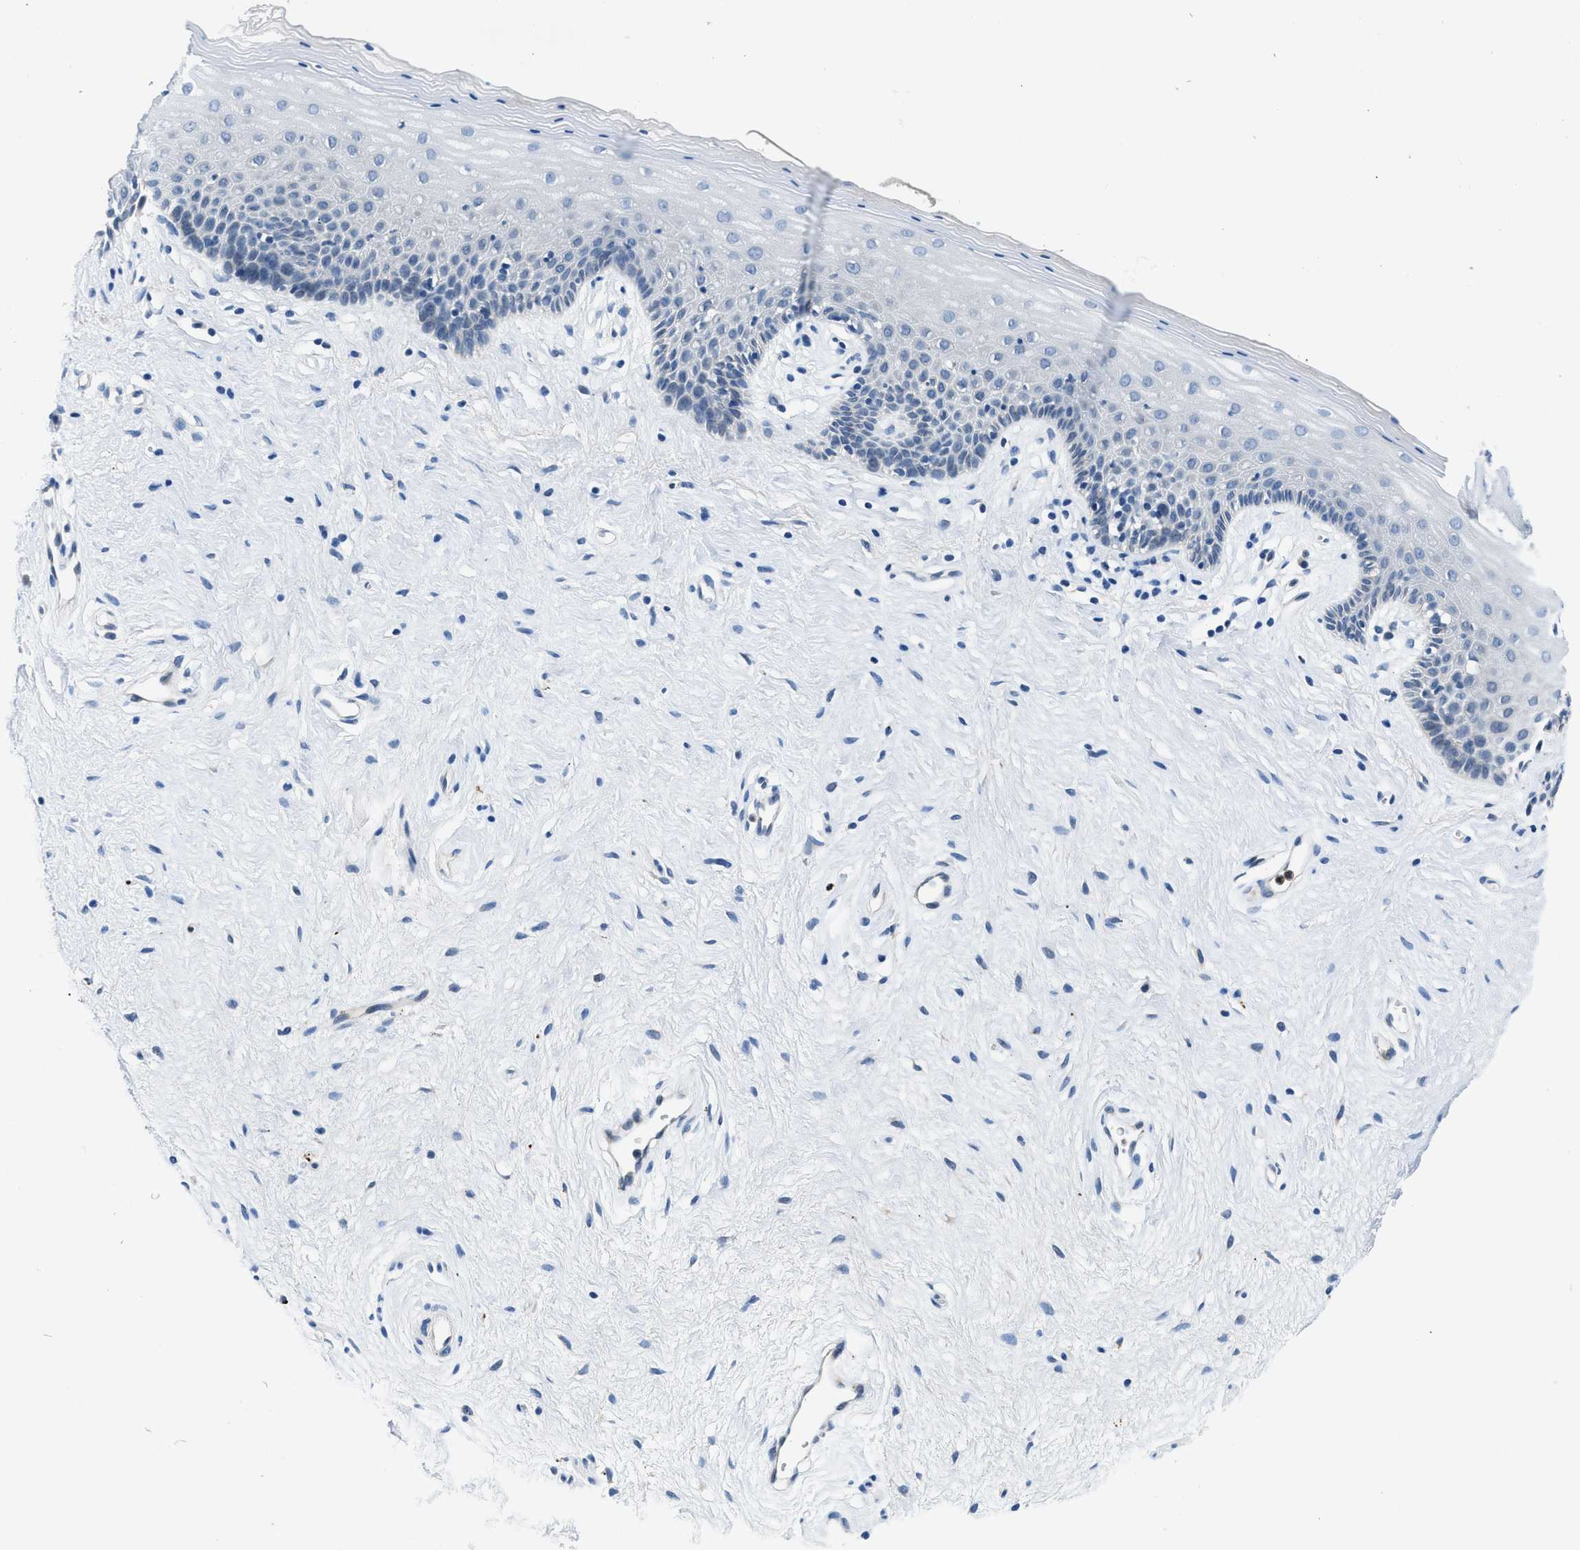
{"staining": {"intensity": "negative", "quantity": "none", "location": "none"}, "tissue": "vagina", "cell_type": "Squamous epithelial cells", "image_type": "normal", "snomed": [{"axis": "morphology", "description": "Normal tissue, NOS"}, {"axis": "topography", "description": "Vagina"}], "caption": "DAB (3,3'-diaminobenzidine) immunohistochemical staining of benign vagina demonstrates no significant positivity in squamous epithelial cells. The staining is performed using DAB brown chromogen with nuclei counter-stained in using hematoxylin.", "gene": "ADGRE3", "patient": {"sex": "female", "age": 44}}